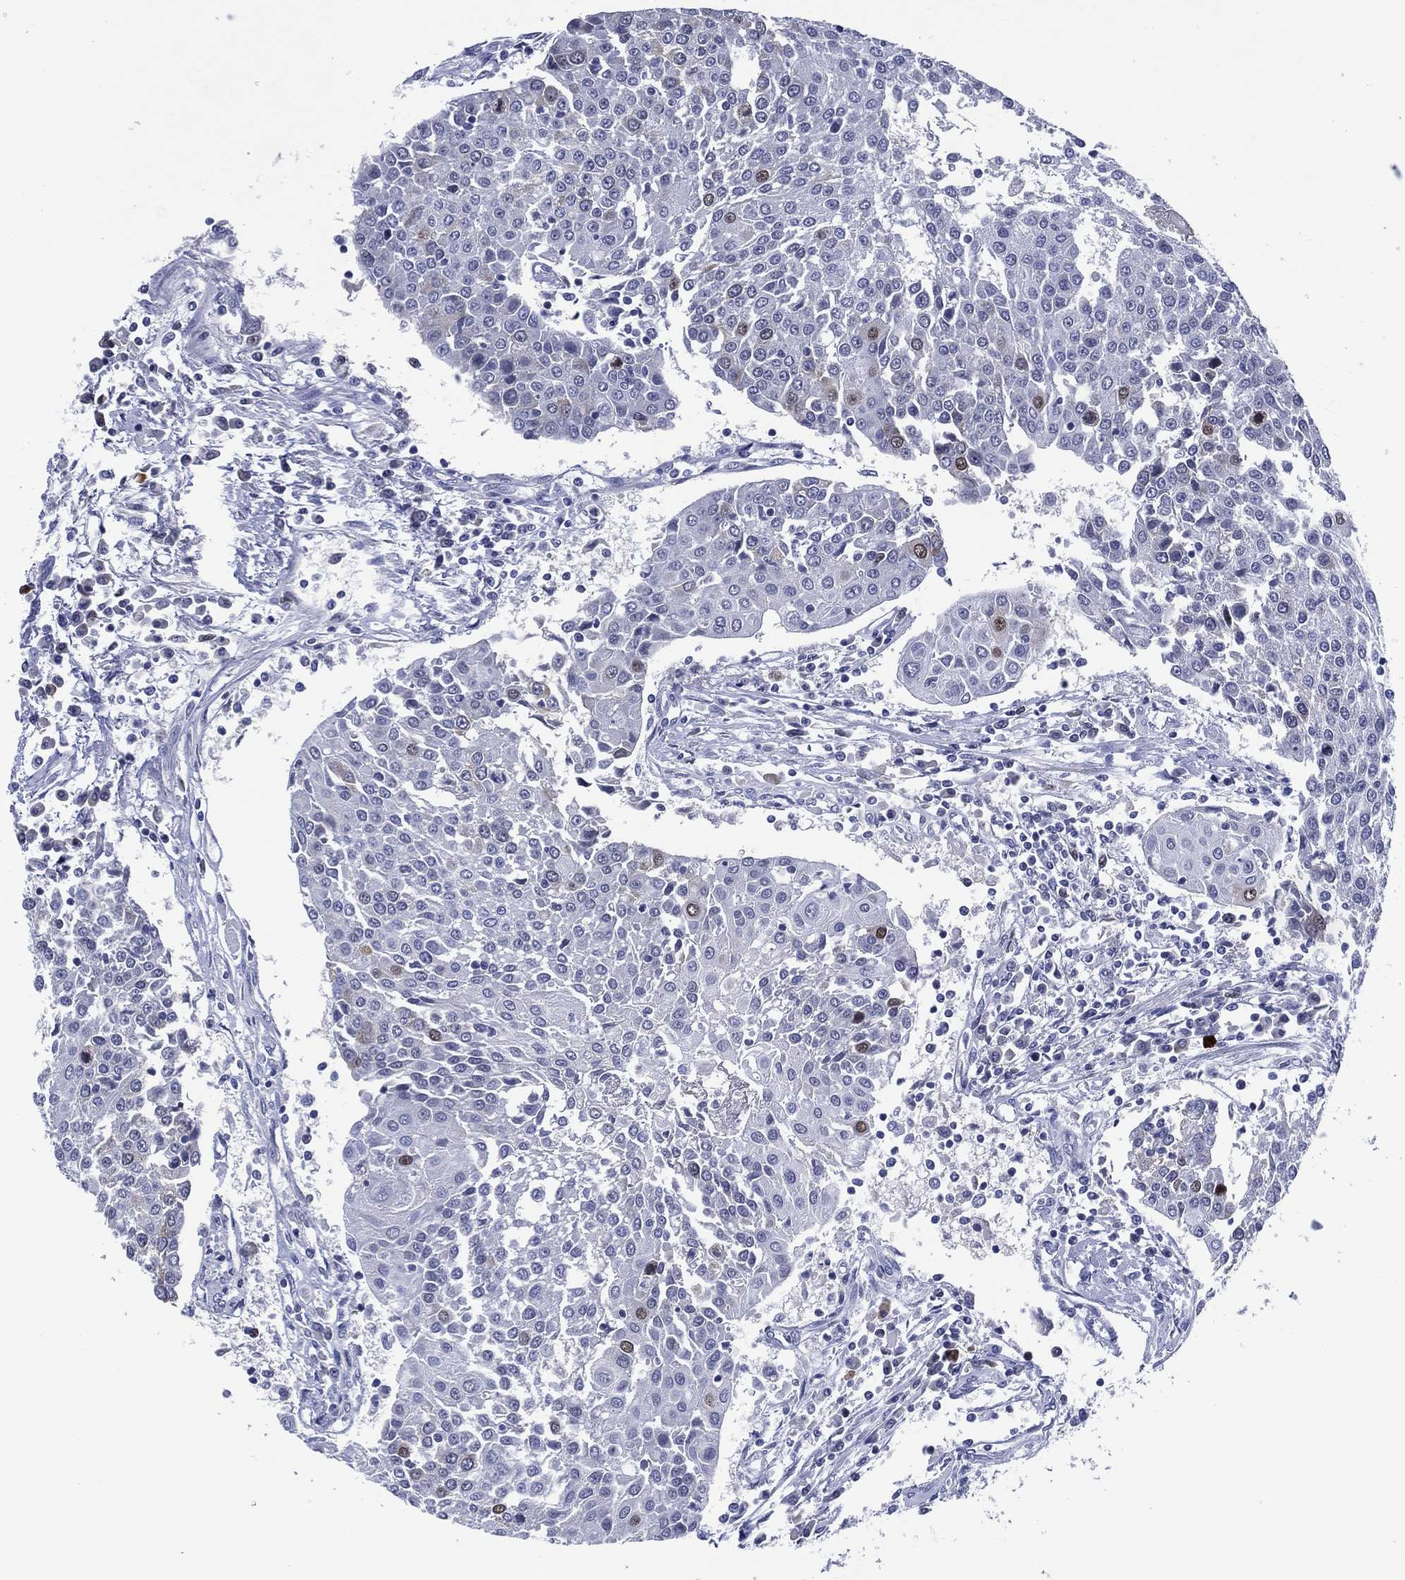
{"staining": {"intensity": "strong", "quantity": "<25%", "location": "nuclear"}, "tissue": "urothelial cancer", "cell_type": "Tumor cells", "image_type": "cancer", "snomed": [{"axis": "morphology", "description": "Urothelial carcinoma, High grade"}, {"axis": "topography", "description": "Urinary bladder"}], "caption": "An immunohistochemistry histopathology image of tumor tissue is shown. Protein staining in brown highlights strong nuclear positivity in urothelial cancer within tumor cells.", "gene": "GATA6", "patient": {"sex": "female", "age": 85}}